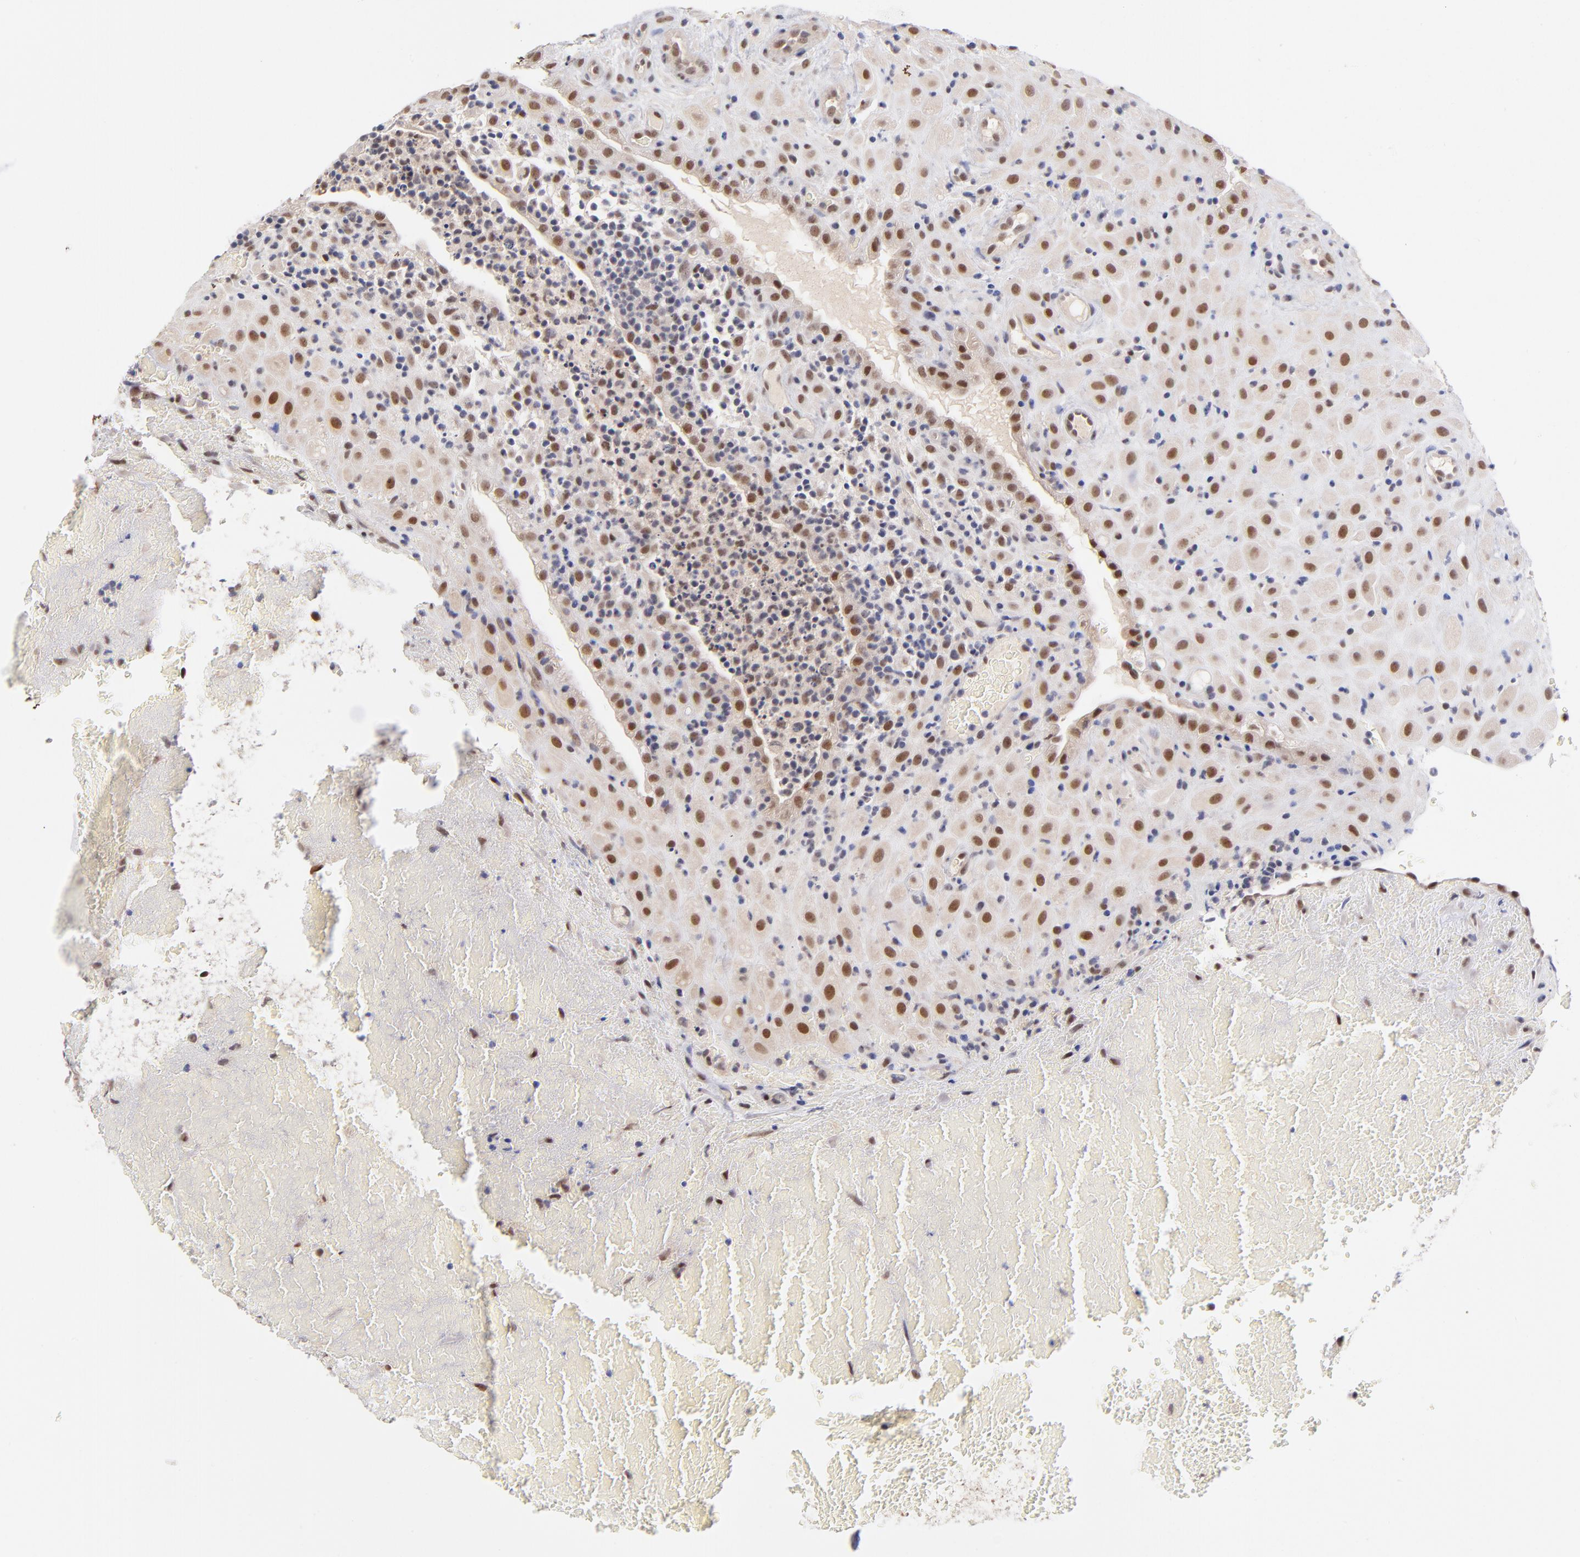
{"staining": {"intensity": "strong", "quantity": ">75%", "location": "nuclear"}, "tissue": "placenta", "cell_type": "Decidual cells", "image_type": "normal", "snomed": [{"axis": "morphology", "description": "Normal tissue, NOS"}, {"axis": "topography", "description": "Placenta"}], "caption": "DAB immunohistochemical staining of benign placenta demonstrates strong nuclear protein positivity in about >75% of decidual cells. Immunohistochemistry (ihc) stains the protein in brown and the nuclei are stained blue.", "gene": "UBE2E2", "patient": {"sex": "female", "age": 19}}